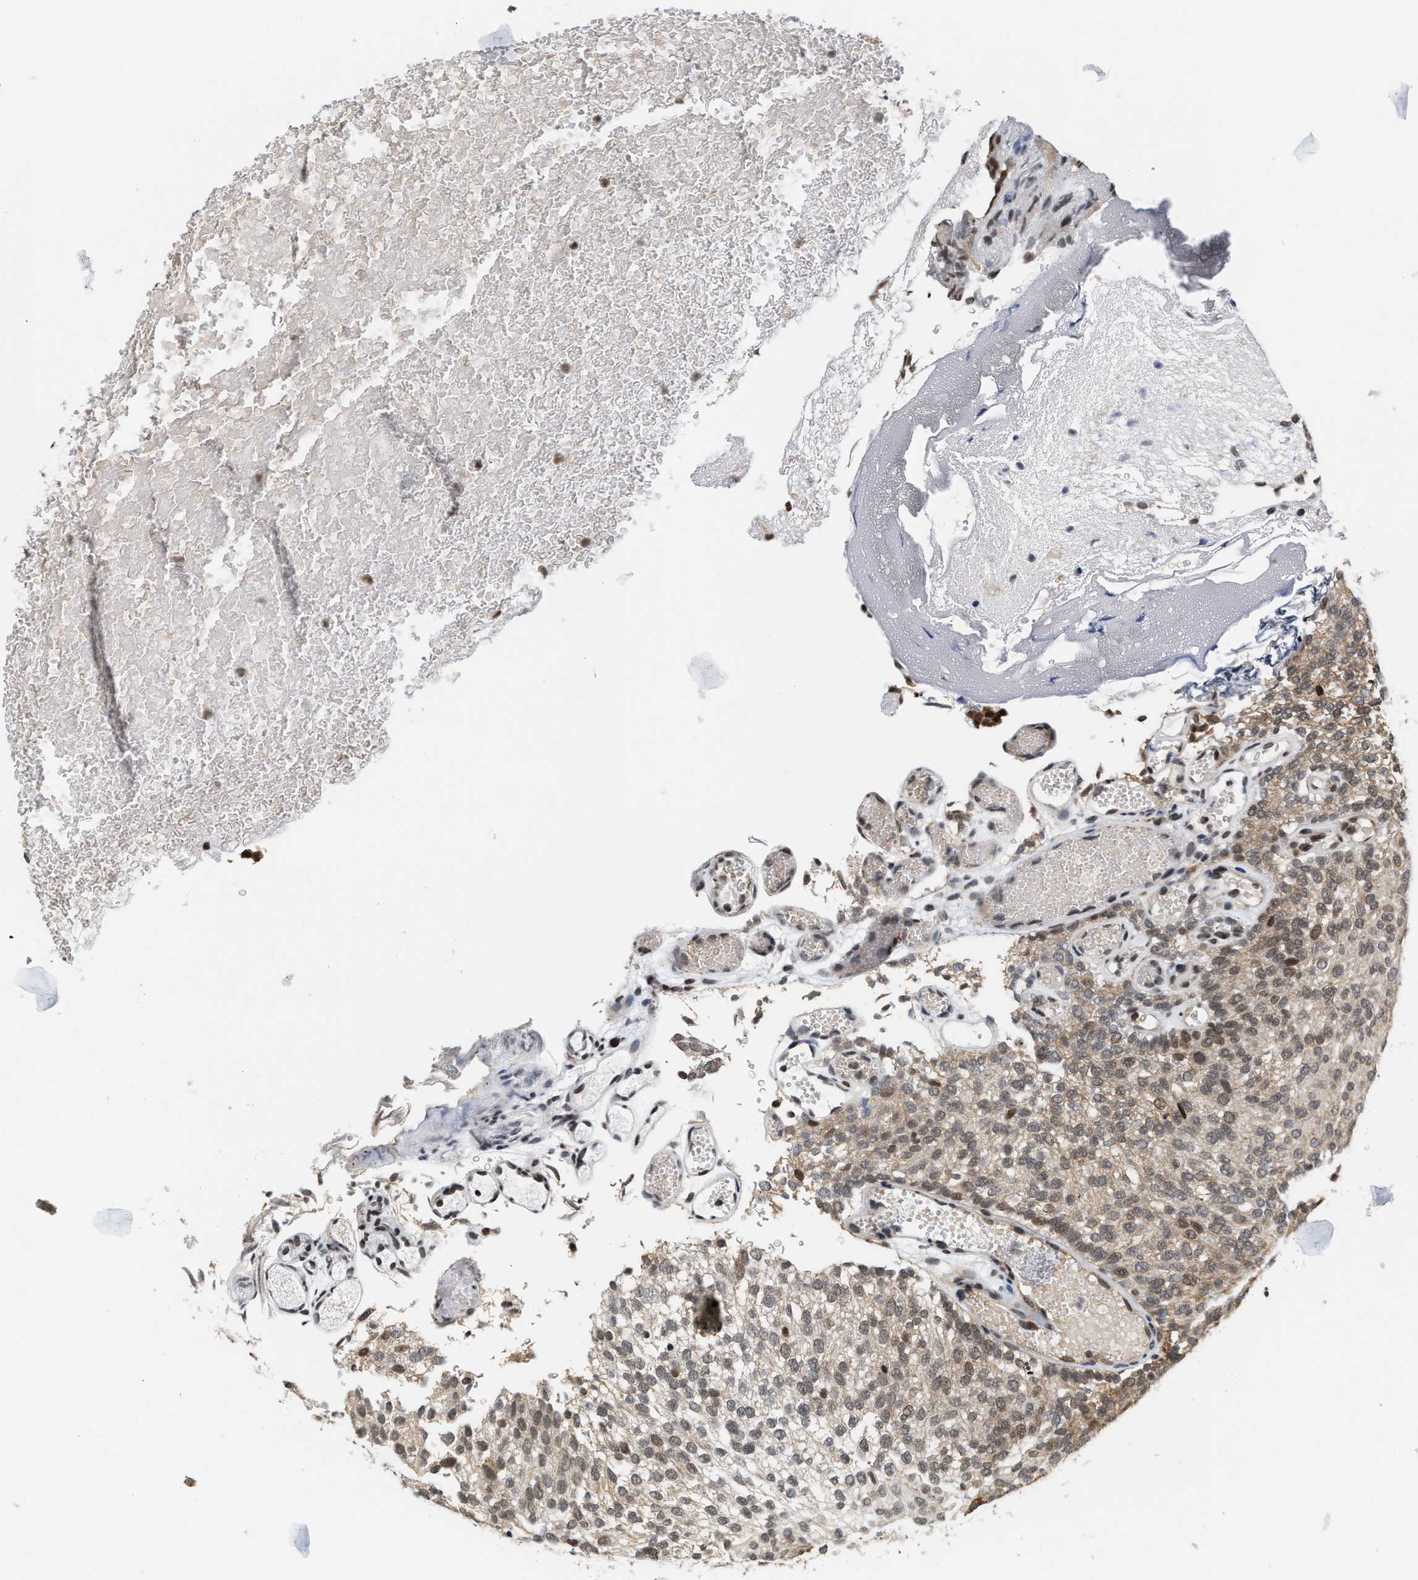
{"staining": {"intensity": "weak", "quantity": ">75%", "location": "cytoplasmic/membranous,nuclear"}, "tissue": "urothelial cancer", "cell_type": "Tumor cells", "image_type": "cancer", "snomed": [{"axis": "morphology", "description": "Urothelial carcinoma, Low grade"}, {"axis": "topography", "description": "Urinary bladder"}], "caption": "Tumor cells demonstrate weak cytoplasmic/membranous and nuclear staining in about >75% of cells in urothelial cancer. Immunohistochemistry stains the protein of interest in brown and the nuclei are stained blue.", "gene": "ANKRD6", "patient": {"sex": "male", "age": 78}}